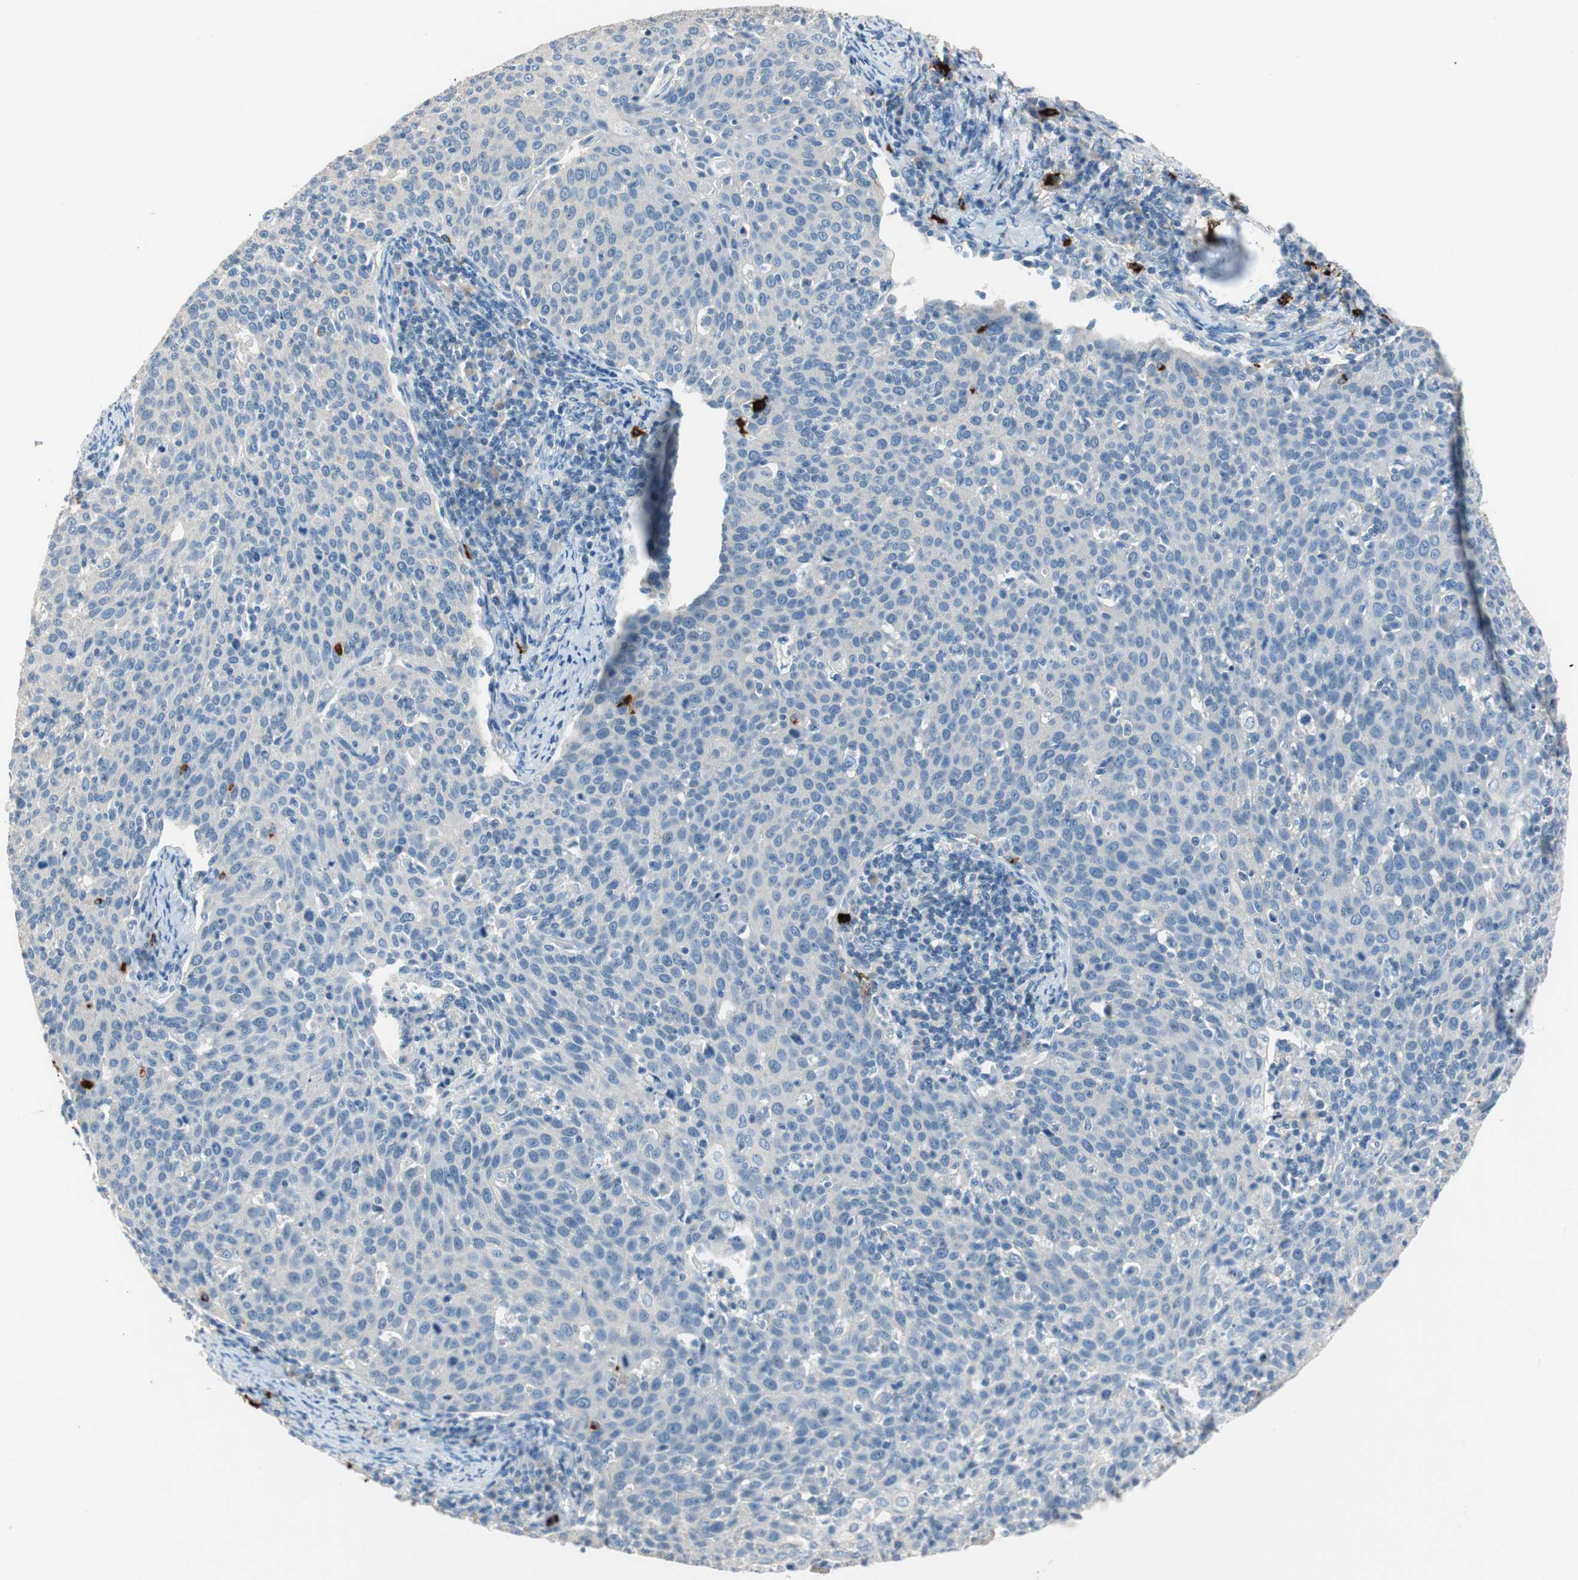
{"staining": {"intensity": "negative", "quantity": "none", "location": "none"}, "tissue": "cervical cancer", "cell_type": "Tumor cells", "image_type": "cancer", "snomed": [{"axis": "morphology", "description": "Squamous cell carcinoma, NOS"}, {"axis": "topography", "description": "Cervix"}], "caption": "Immunohistochemistry photomicrograph of human cervical cancer stained for a protein (brown), which exhibits no expression in tumor cells.", "gene": "CPA3", "patient": {"sex": "female", "age": 38}}